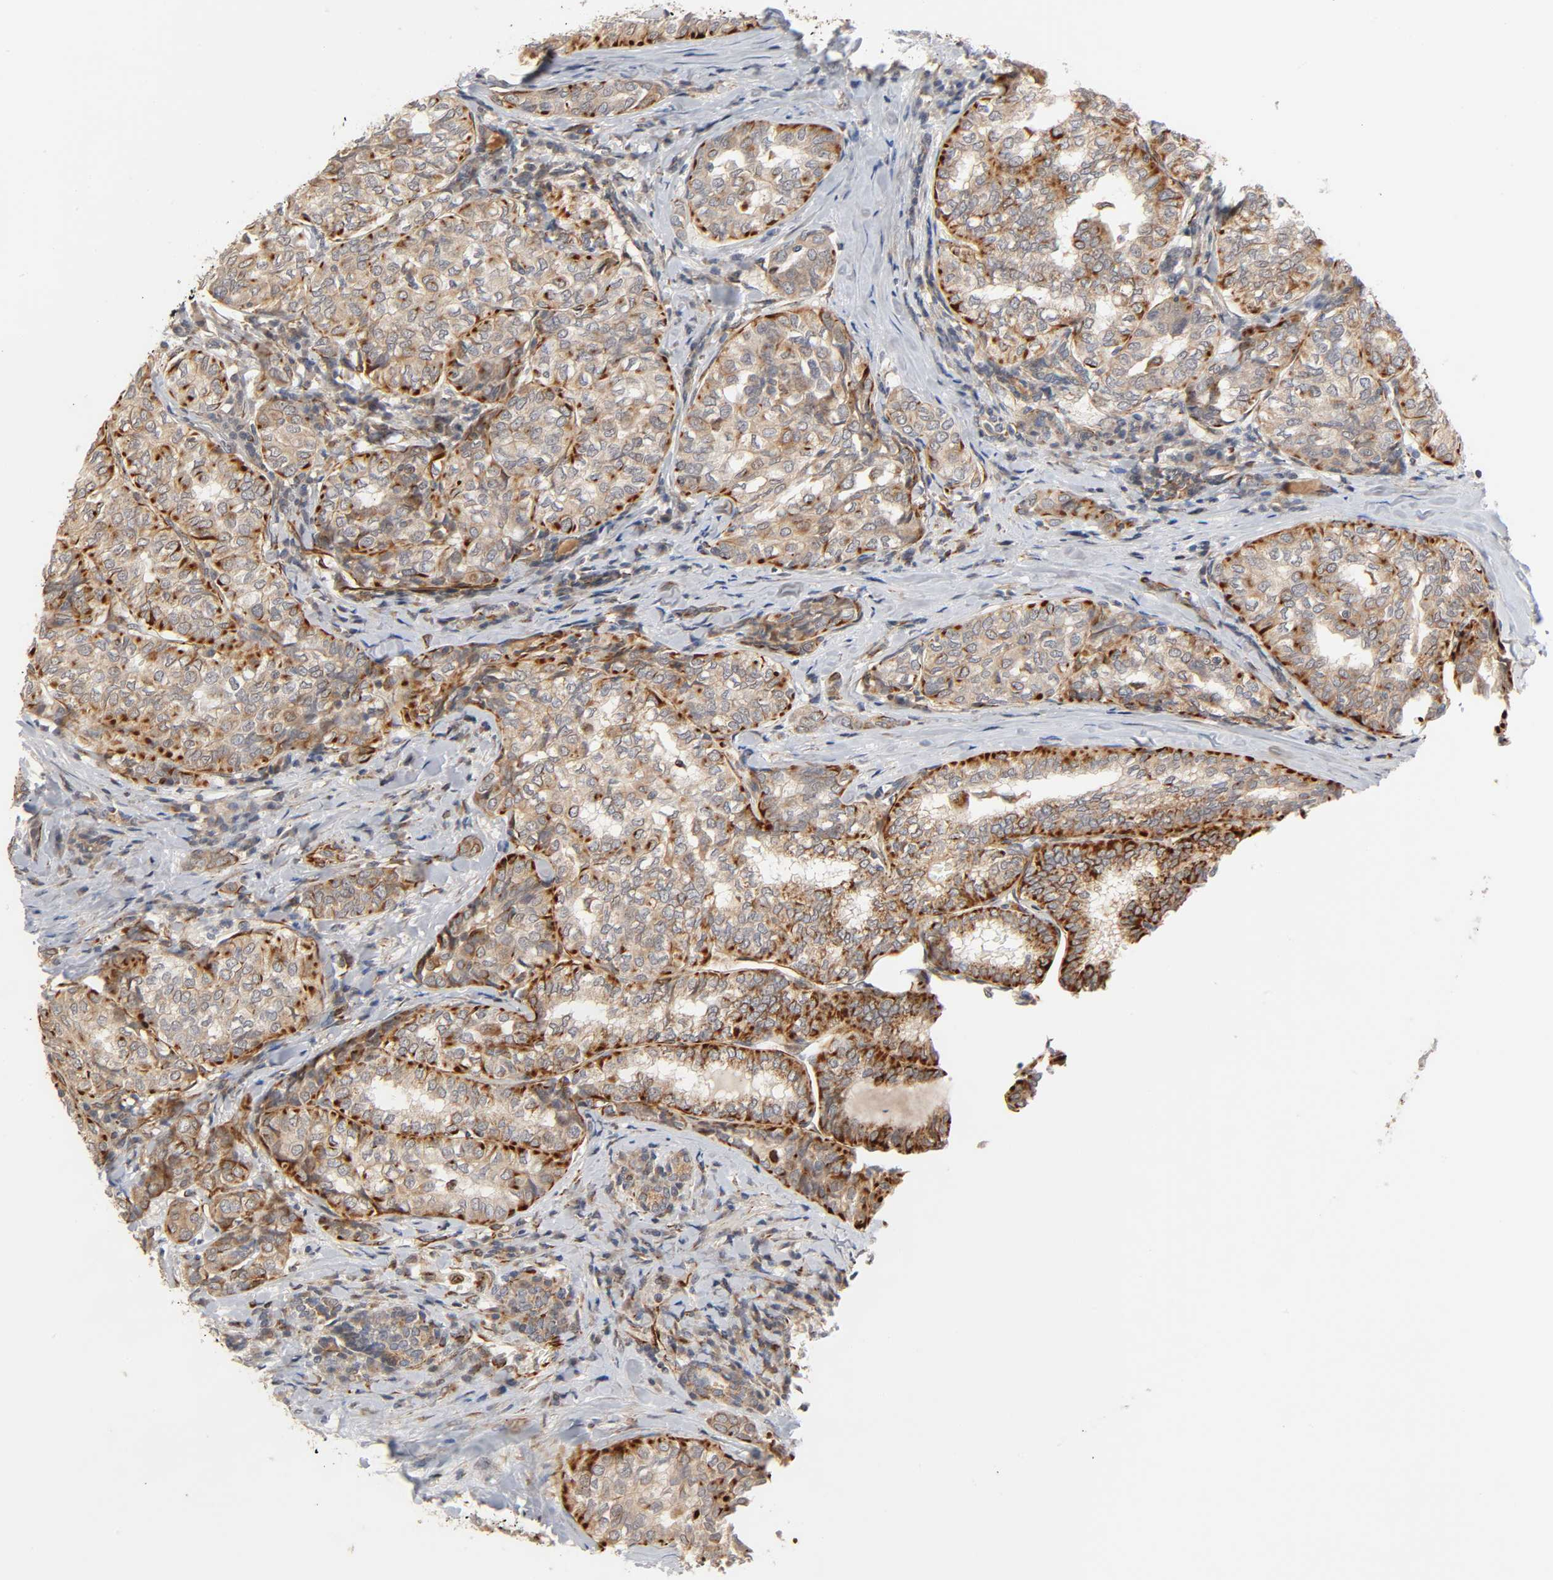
{"staining": {"intensity": "strong", "quantity": ">75%", "location": "cytoplasmic/membranous"}, "tissue": "thyroid cancer", "cell_type": "Tumor cells", "image_type": "cancer", "snomed": [{"axis": "morphology", "description": "Papillary adenocarcinoma, NOS"}, {"axis": "topography", "description": "Thyroid gland"}], "caption": "Immunohistochemical staining of thyroid cancer exhibits strong cytoplasmic/membranous protein positivity in about >75% of tumor cells. The staining is performed using DAB (3,3'-diaminobenzidine) brown chromogen to label protein expression. The nuclei are counter-stained blue using hematoxylin.", "gene": "REEP6", "patient": {"sex": "female", "age": 30}}